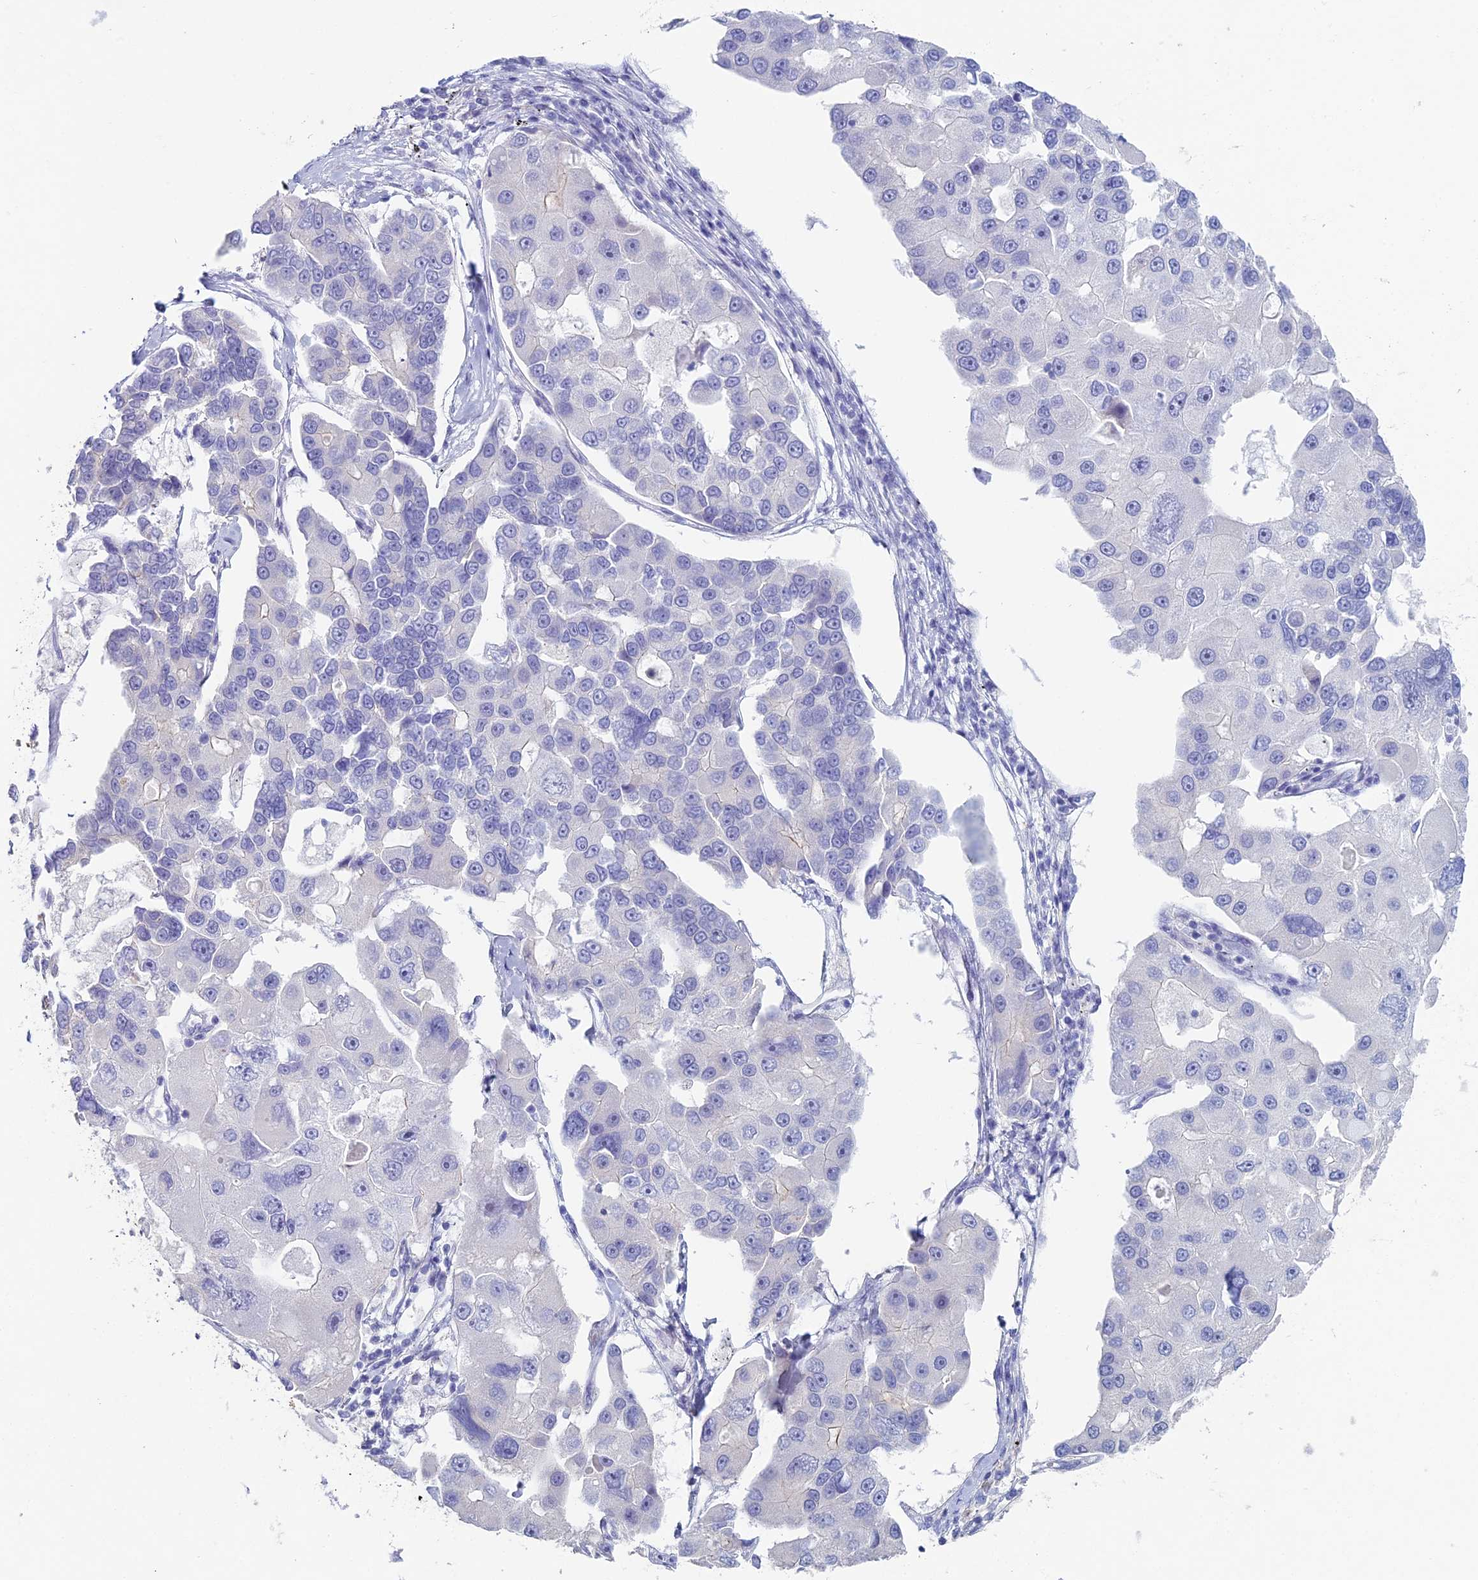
{"staining": {"intensity": "negative", "quantity": "none", "location": "none"}, "tissue": "lung cancer", "cell_type": "Tumor cells", "image_type": "cancer", "snomed": [{"axis": "morphology", "description": "Adenocarcinoma, NOS"}, {"axis": "topography", "description": "Lung"}], "caption": "Immunohistochemistry histopathology image of neoplastic tissue: lung adenocarcinoma stained with DAB (3,3'-diaminobenzidine) exhibits no significant protein positivity in tumor cells.", "gene": "NCAM1", "patient": {"sex": "female", "age": 54}}